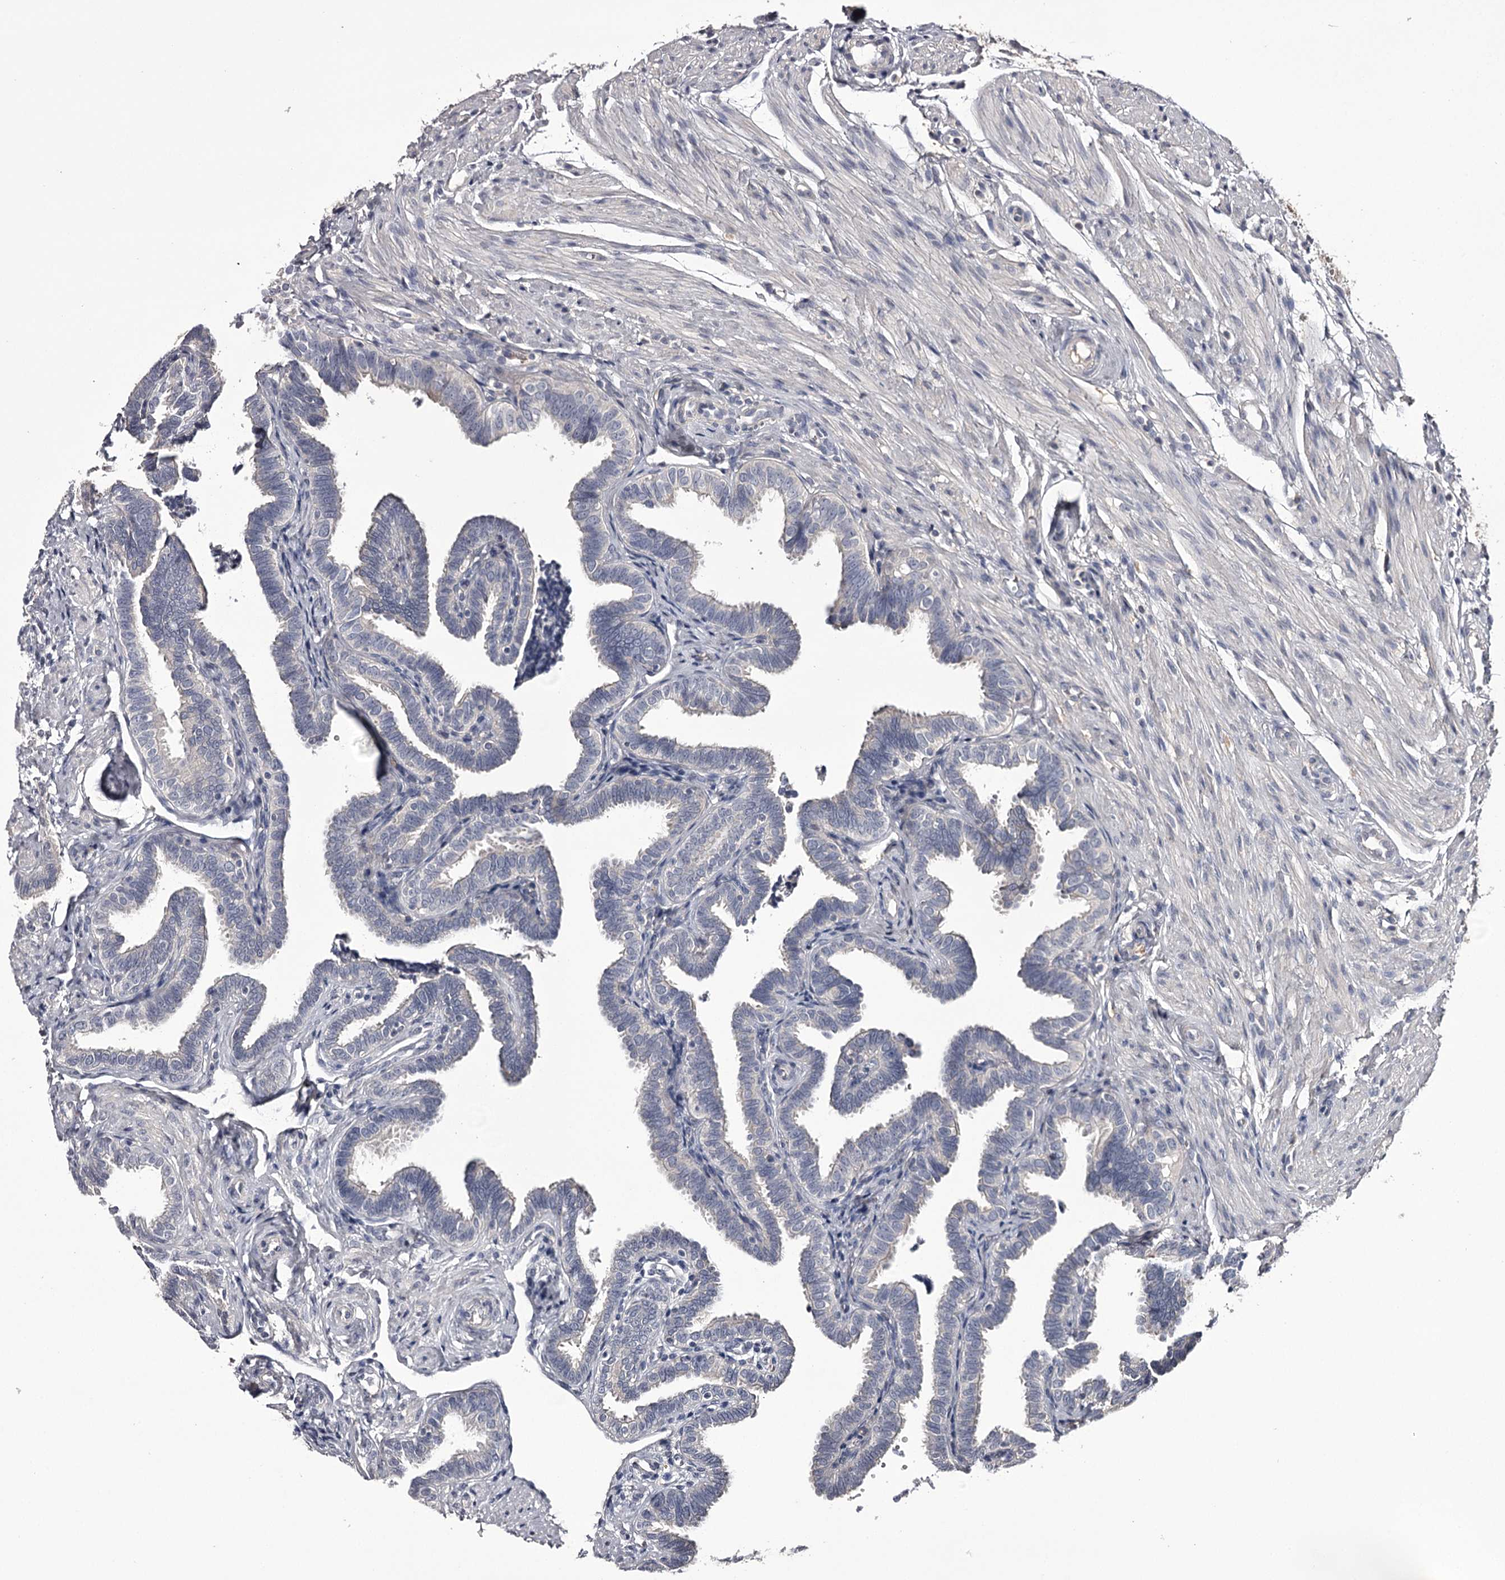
{"staining": {"intensity": "negative", "quantity": "none", "location": "none"}, "tissue": "fallopian tube", "cell_type": "Glandular cells", "image_type": "normal", "snomed": [{"axis": "morphology", "description": "Normal tissue, NOS"}, {"axis": "topography", "description": "Fallopian tube"}], "caption": "The IHC photomicrograph has no significant positivity in glandular cells of fallopian tube.", "gene": "PRM2", "patient": {"sex": "female", "age": 39}}